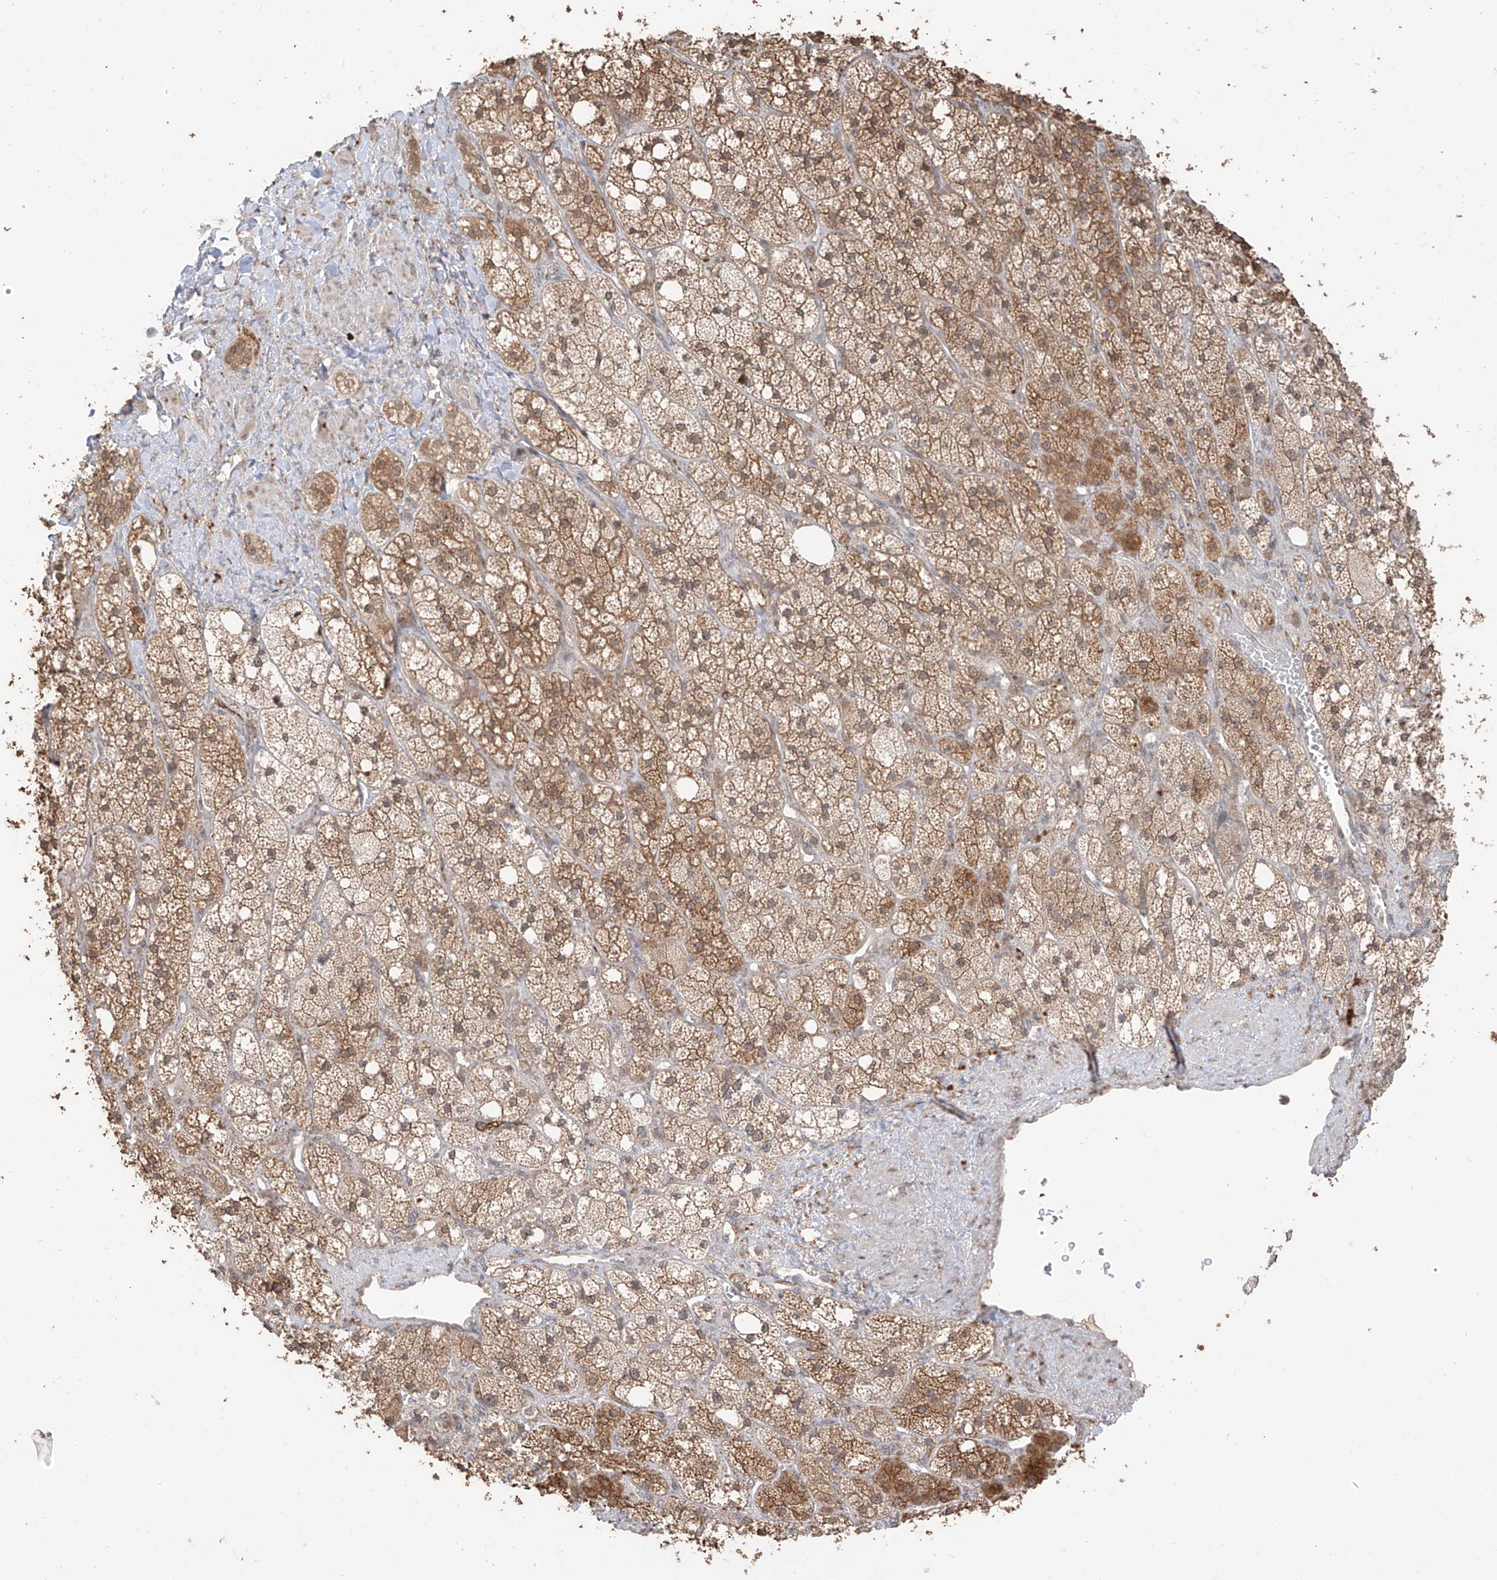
{"staining": {"intensity": "moderate", "quantity": ">75%", "location": "cytoplasmic/membranous,nuclear"}, "tissue": "adrenal gland", "cell_type": "Glandular cells", "image_type": "normal", "snomed": [{"axis": "morphology", "description": "Normal tissue, NOS"}, {"axis": "topography", "description": "Adrenal gland"}], "caption": "A medium amount of moderate cytoplasmic/membranous,nuclear staining is identified in about >75% of glandular cells in normal adrenal gland.", "gene": "COLGALT2", "patient": {"sex": "male", "age": 61}}